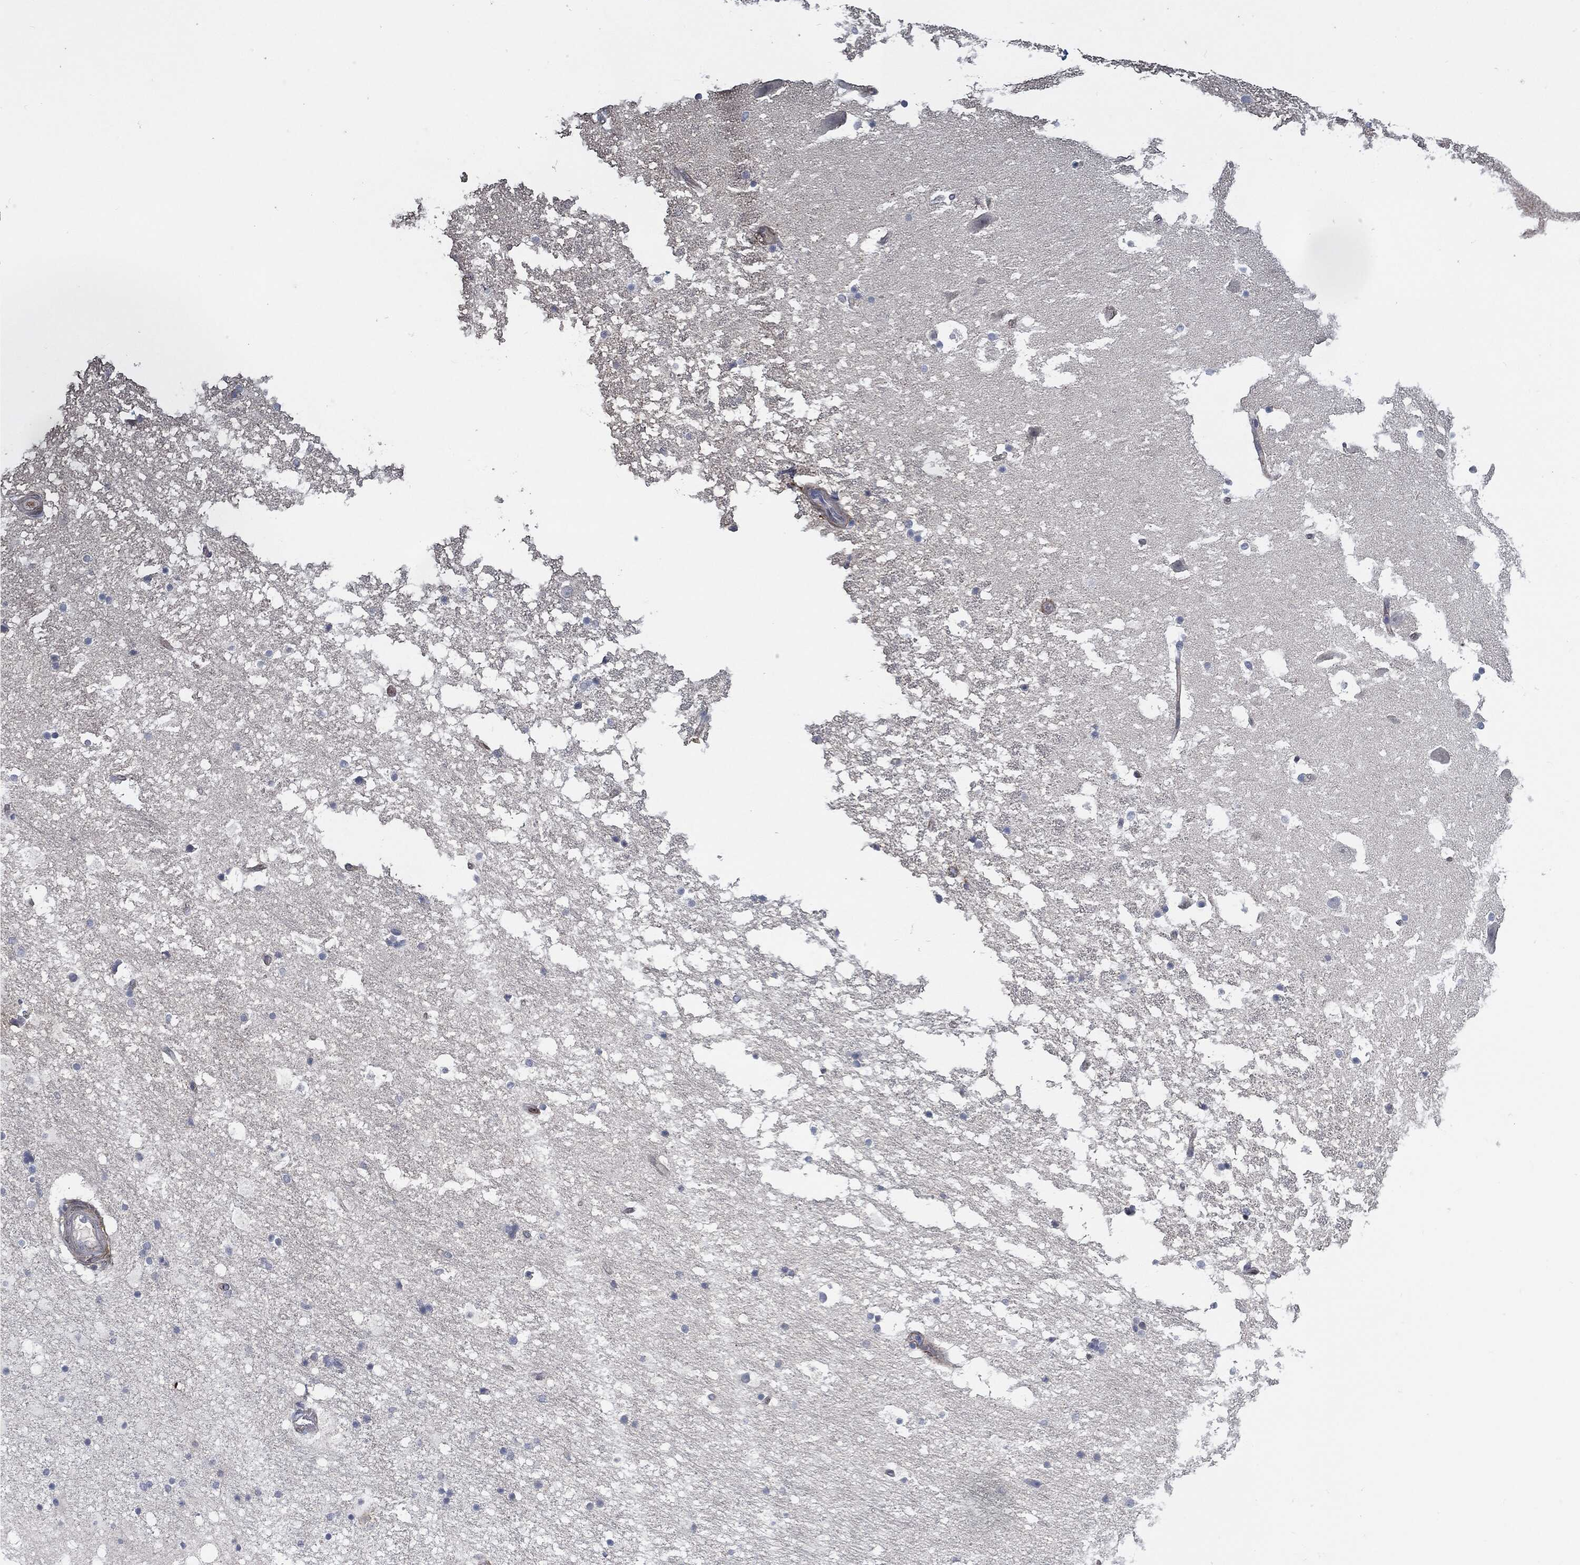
{"staining": {"intensity": "negative", "quantity": "none", "location": "none"}, "tissue": "hippocampus", "cell_type": "Glial cells", "image_type": "normal", "snomed": [{"axis": "morphology", "description": "Normal tissue, NOS"}, {"axis": "topography", "description": "Hippocampus"}], "caption": "Immunohistochemistry (IHC) micrograph of normal hippocampus stained for a protein (brown), which shows no positivity in glial cells. (Immunohistochemistry, brightfield microscopy, high magnification).", "gene": "SVIL", "patient": {"sex": "male", "age": 51}}